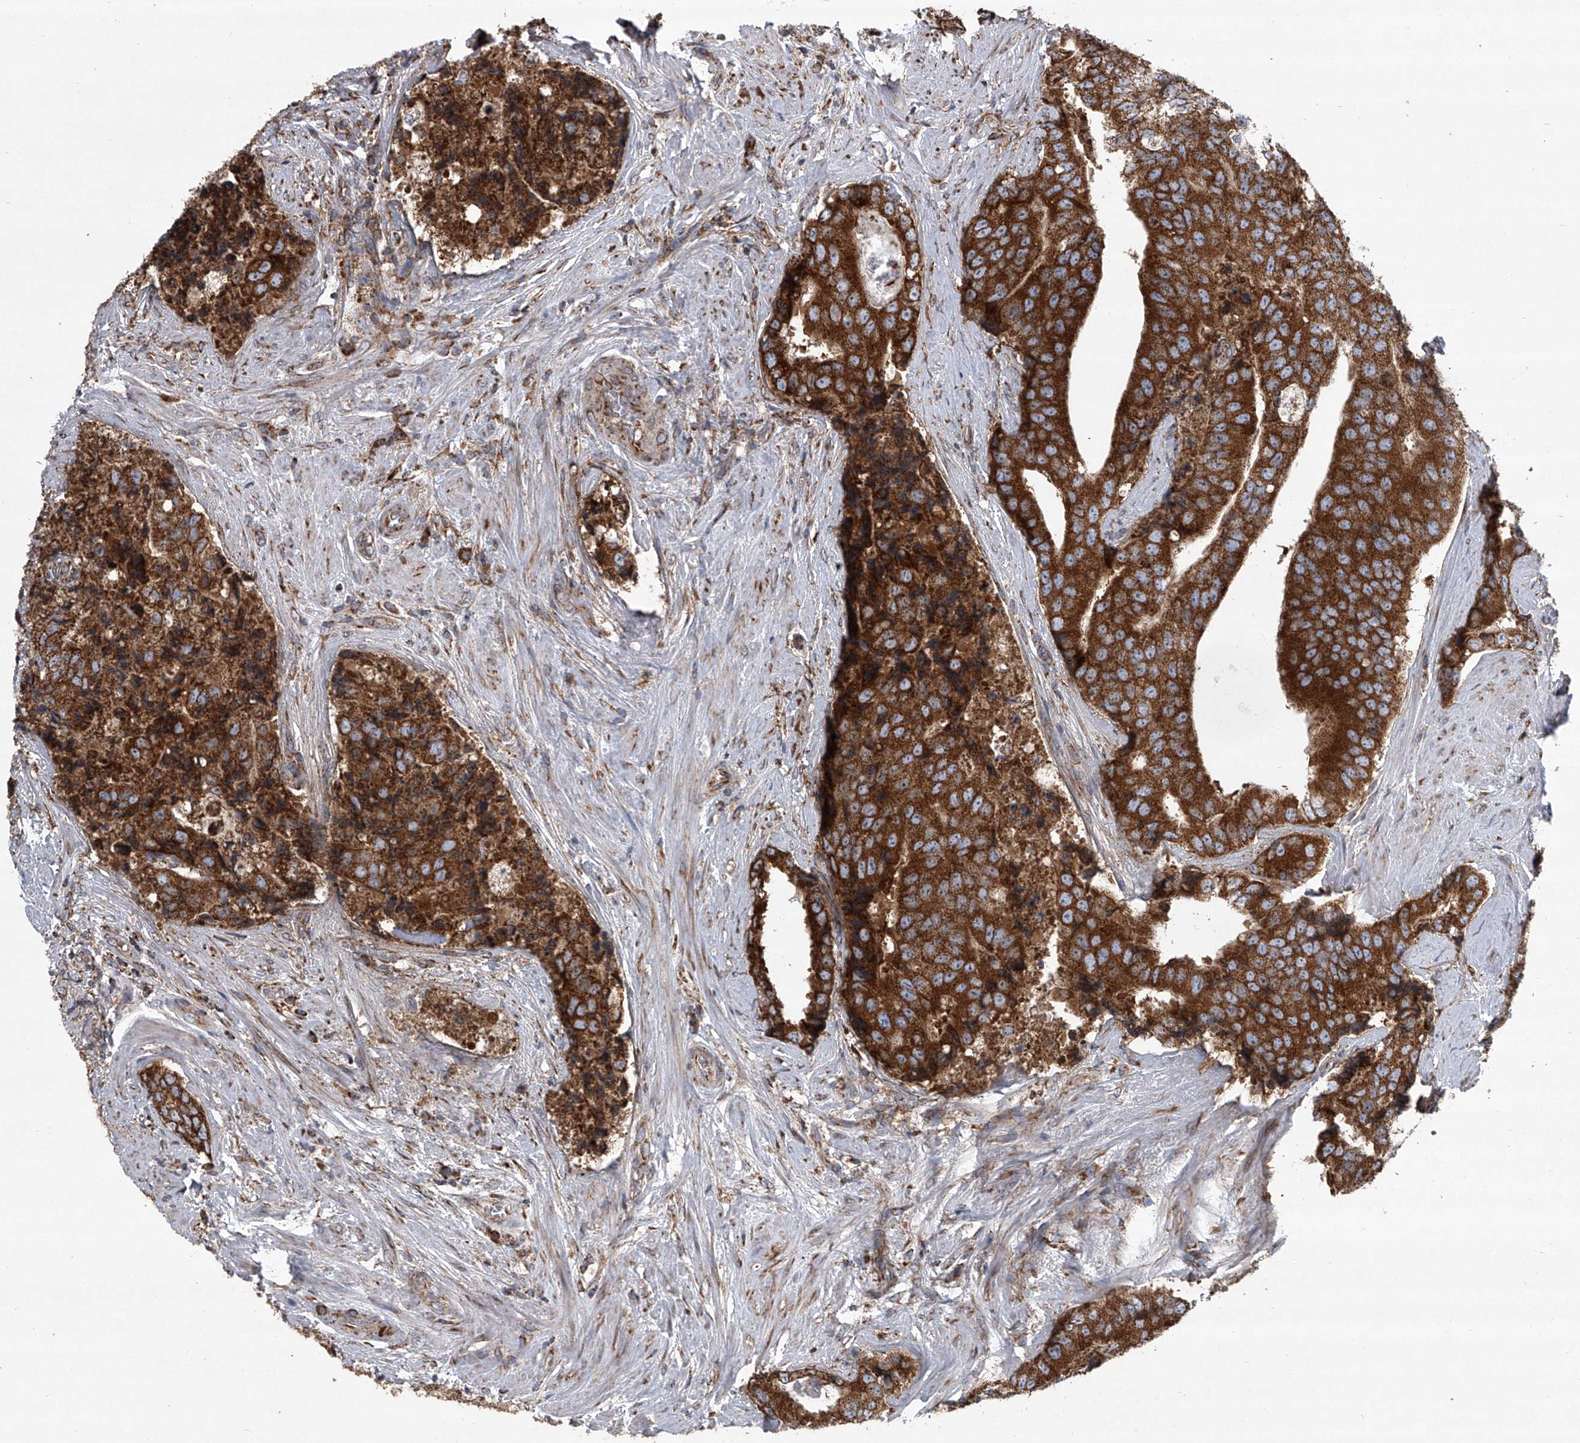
{"staining": {"intensity": "strong", "quantity": ">75%", "location": "cytoplasmic/membranous"}, "tissue": "prostate cancer", "cell_type": "Tumor cells", "image_type": "cancer", "snomed": [{"axis": "morphology", "description": "Adenocarcinoma, High grade"}, {"axis": "topography", "description": "Prostate"}], "caption": "Protein expression analysis of prostate cancer exhibits strong cytoplasmic/membranous positivity in about >75% of tumor cells.", "gene": "ZC3H15", "patient": {"sex": "male", "age": 70}}